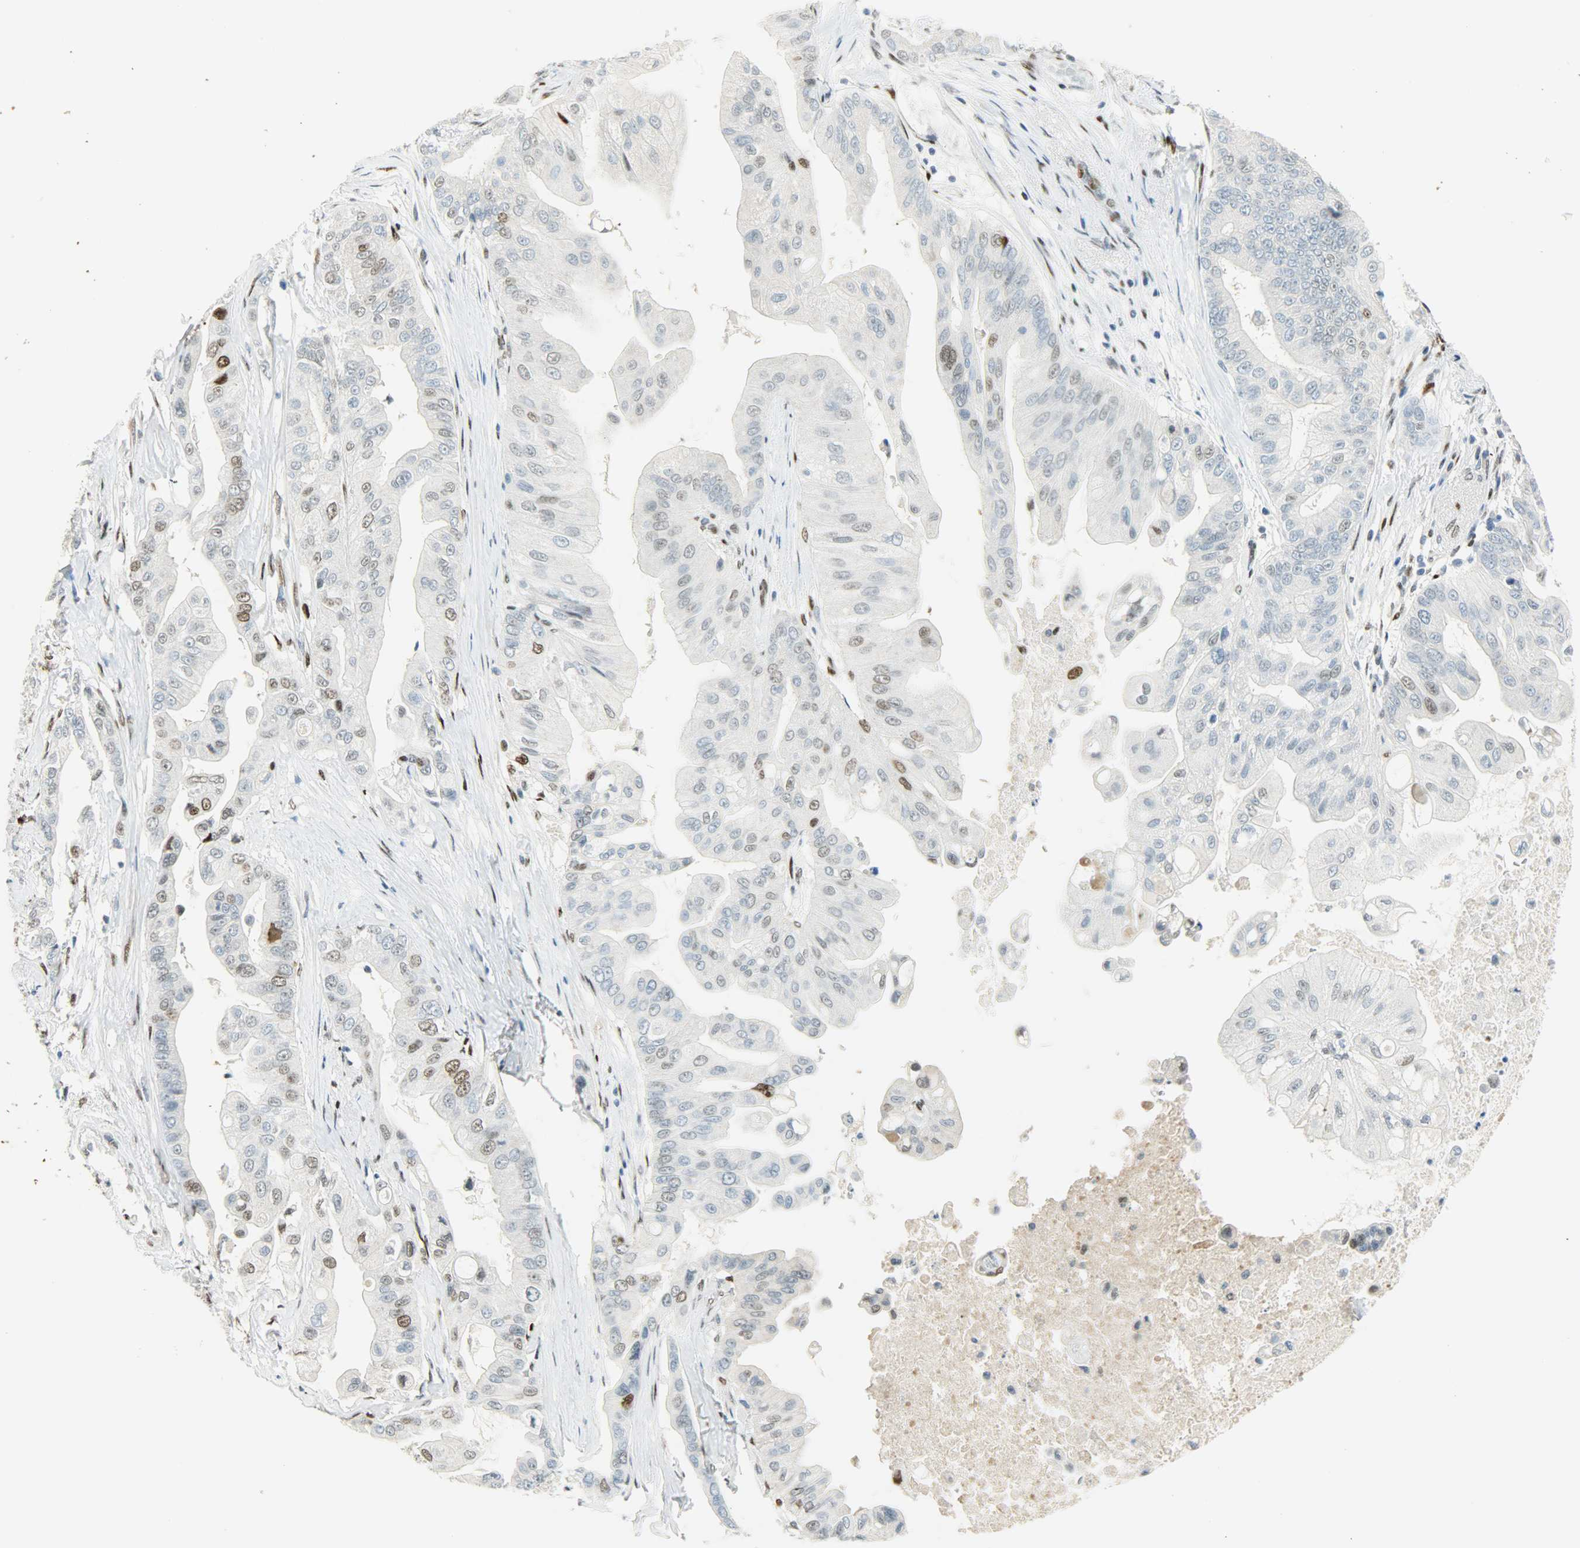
{"staining": {"intensity": "negative", "quantity": "none", "location": "none"}, "tissue": "pancreatic cancer", "cell_type": "Tumor cells", "image_type": "cancer", "snomed": [{"axis": "morphology", "description": "Adenocarcinoma, NOS"}, {"axis": "topography", "description": "Pancreas"}], "caption": "A photomicrograph of human pancreatic adenocarcinoma is negative for staining in tumor cells. (Brightfield microscopy of DAB (3,3'-diaminobenzidine) immunohistochemistry (IHC) at high magnification).", "gene": "JUNB", "patient": {"sex": "female", "age": 75}}